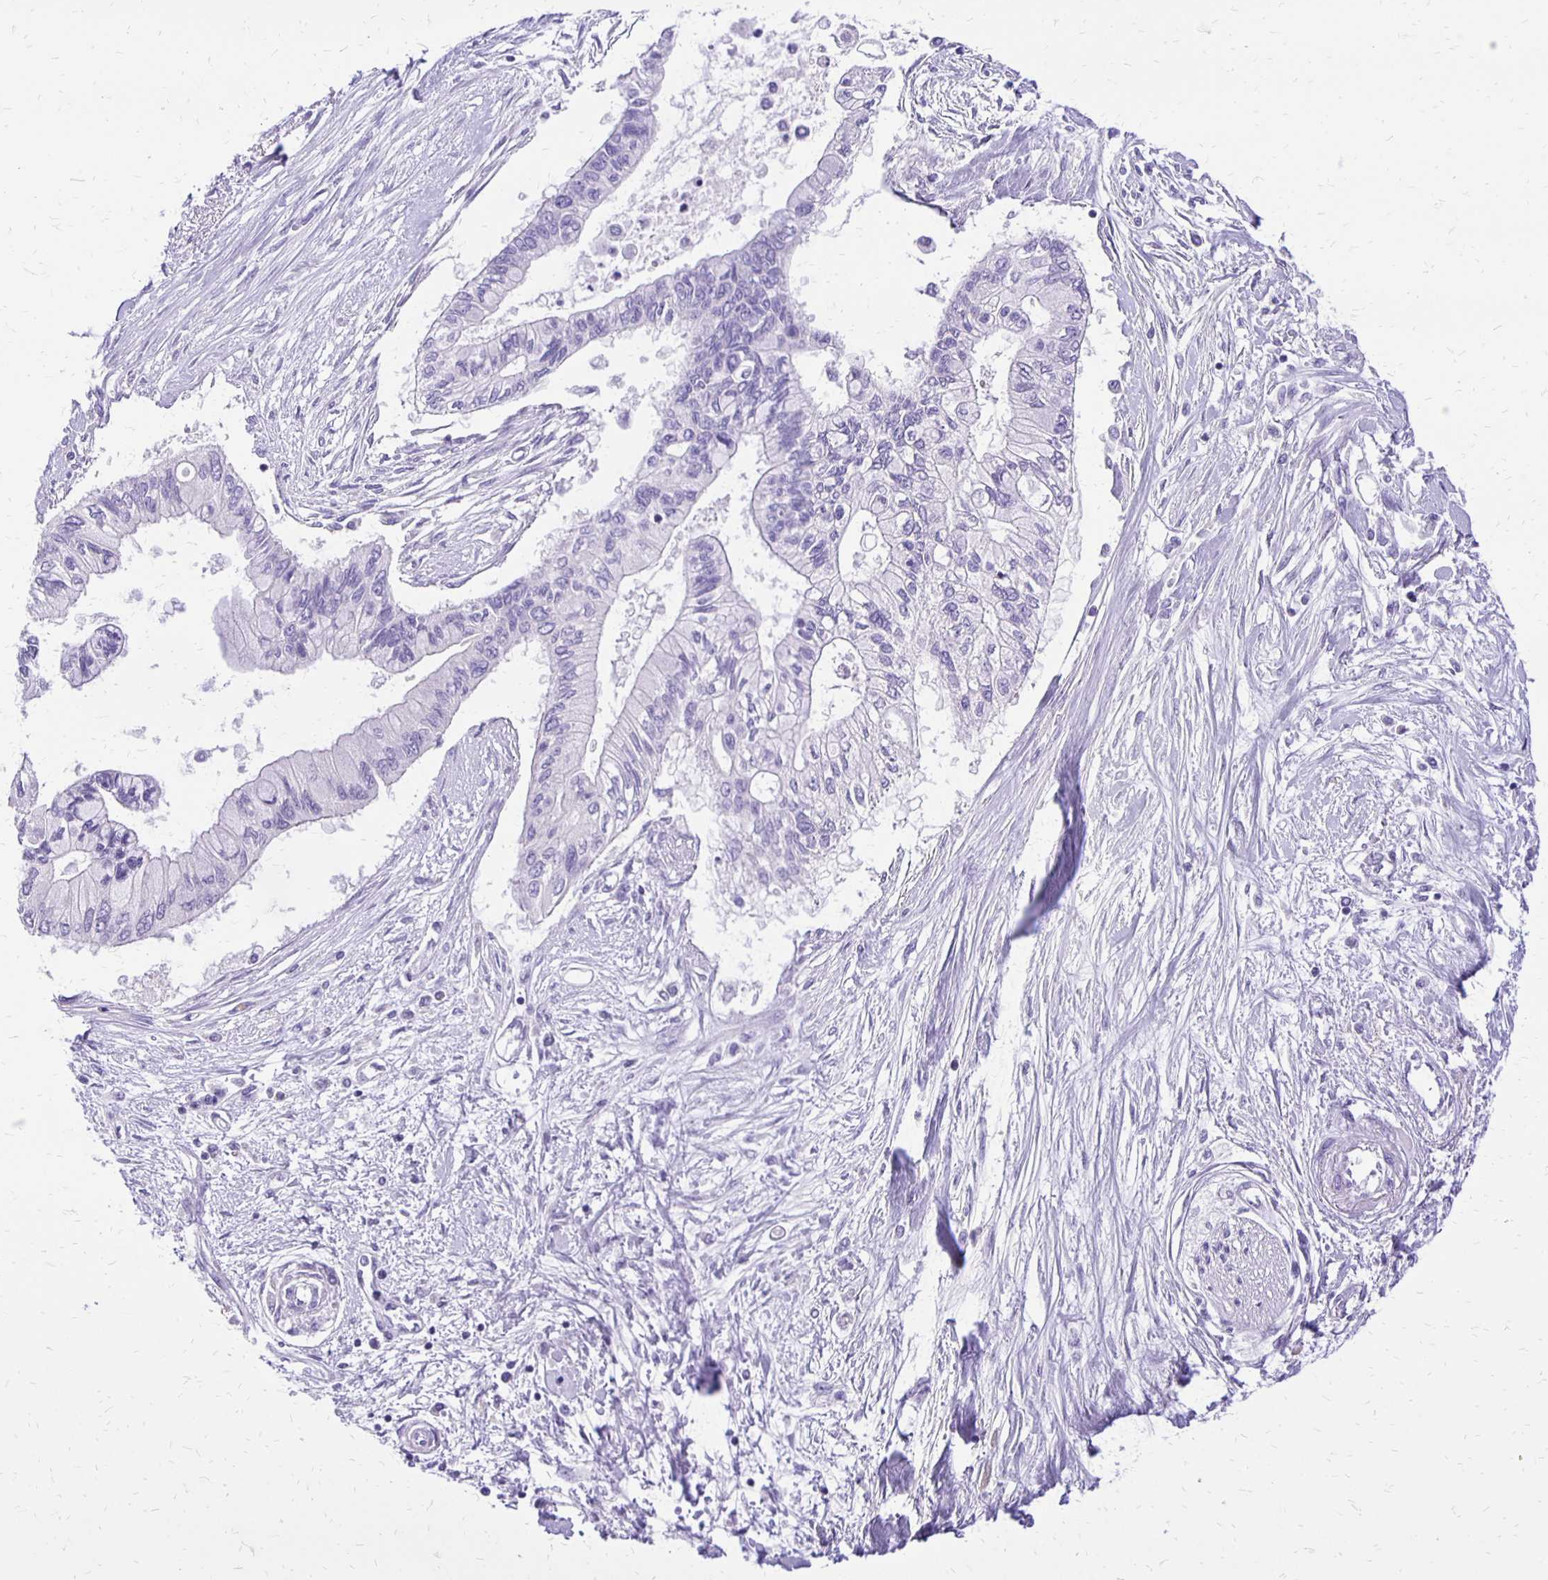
{"staining": {"intensity": "negative", "quantity": "none", "location": "none"}, "tissue": "pancreatic cancer", "cell_type": "Tumor cells", "image_type": "cancer", "snomed": [{"axis": "morphology", "description": "Adenocarcinoma, NOS"}, {"axis": "topography", "description": "Pancreas"}], "caption": "There is no significant expression in tumor cells of pancreatic cancer (adenocarcinoma).", "gene": "ANKRD45", "patient": {"sex": "female", "age": 77}}